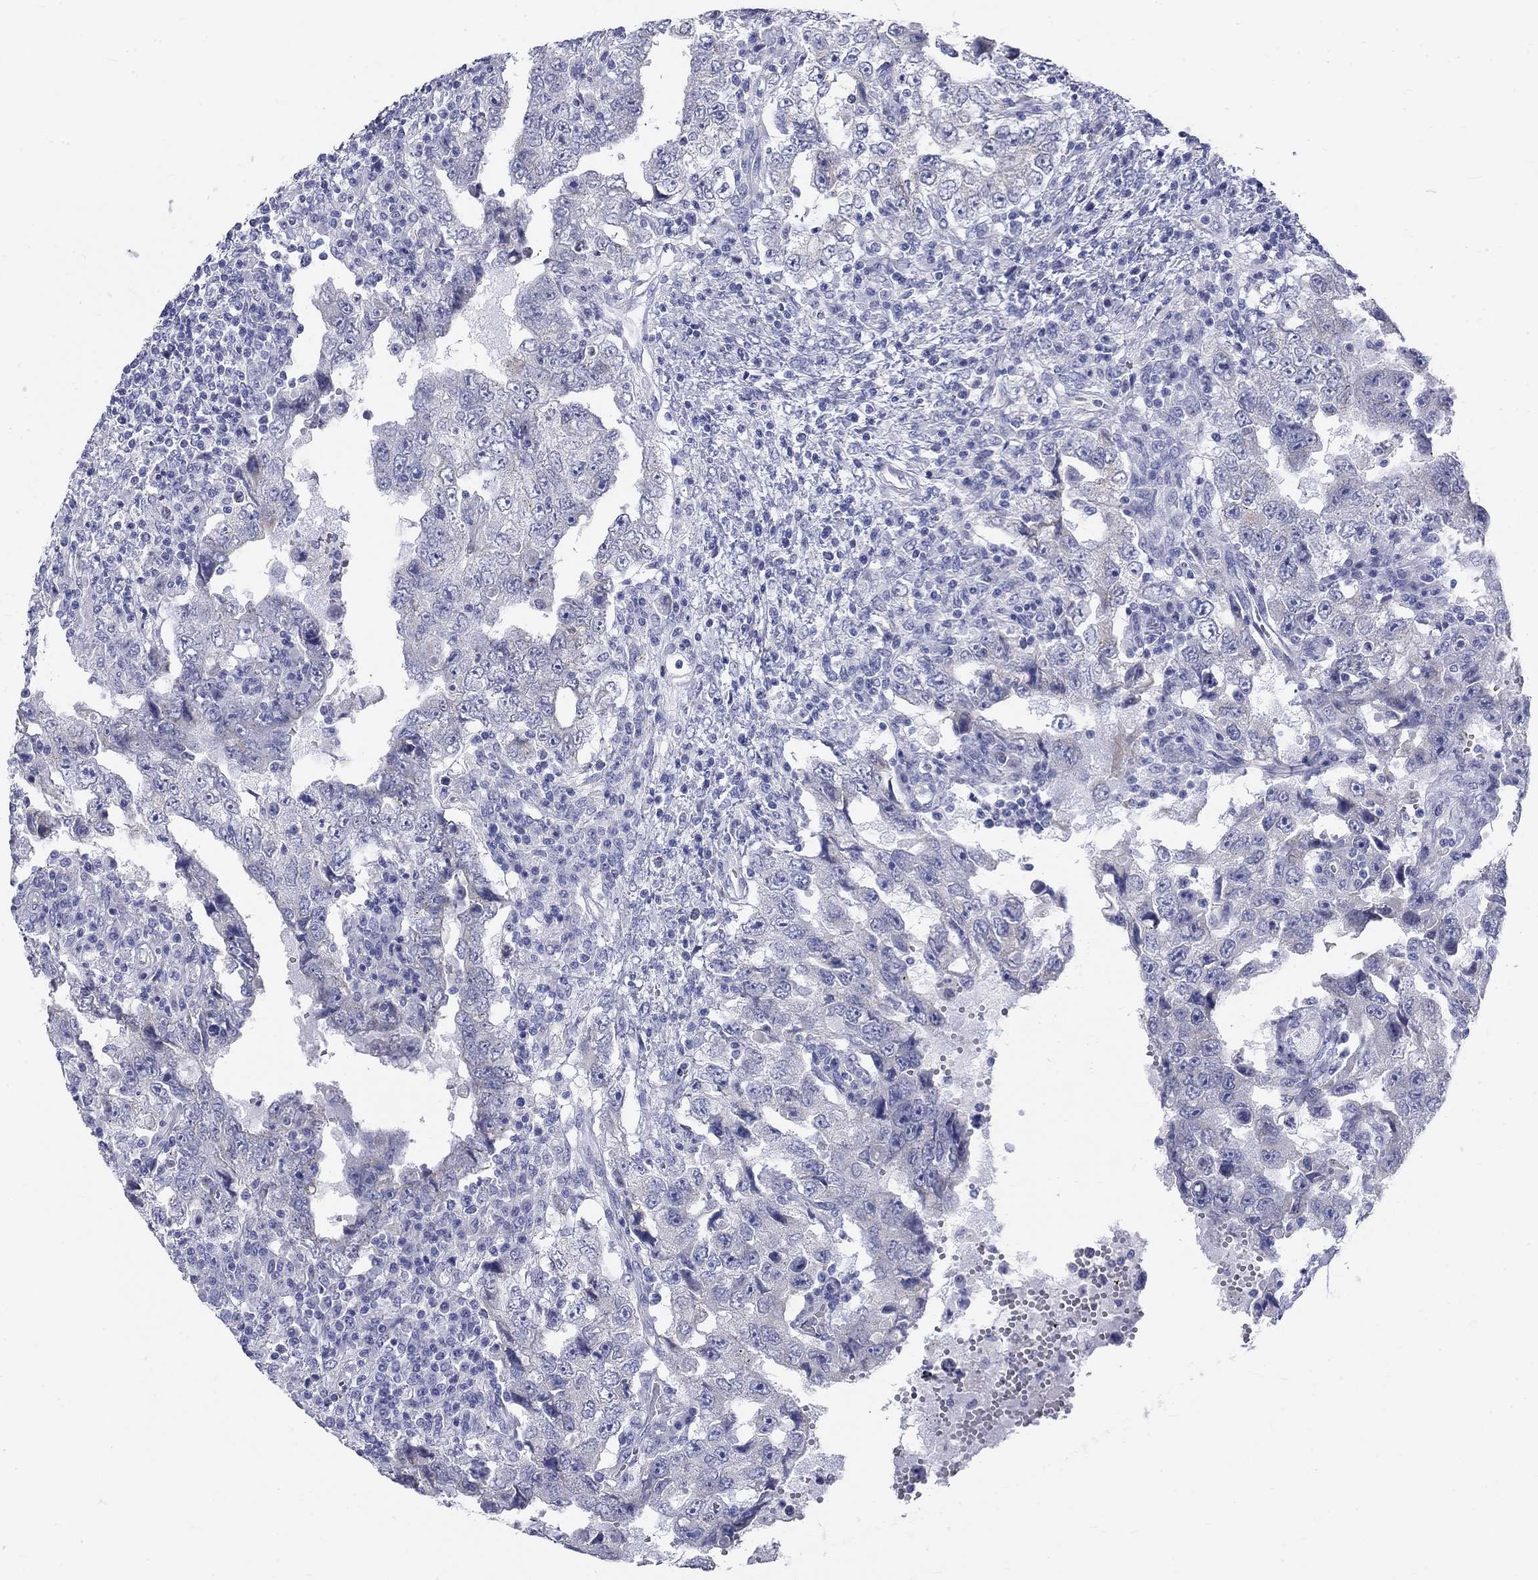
{"staining": {"intensity": "negative", "quantity": "none", "location": "none"}, "tissue": "testis cancer", "cell_type": "Tumor cells", "image_type": "cancer", "snomed": [{"axis": "morphology", "description": "Carcinoma, Embryonal, NOS"}, {"axis": "topography", "description": "Testis"}], "caption": "Photomicrograph shows no significant protein staining in tumor cells of testis cancer.", "gene": "GALNTL5", "patient": {"sex": "male", "age": 26}}